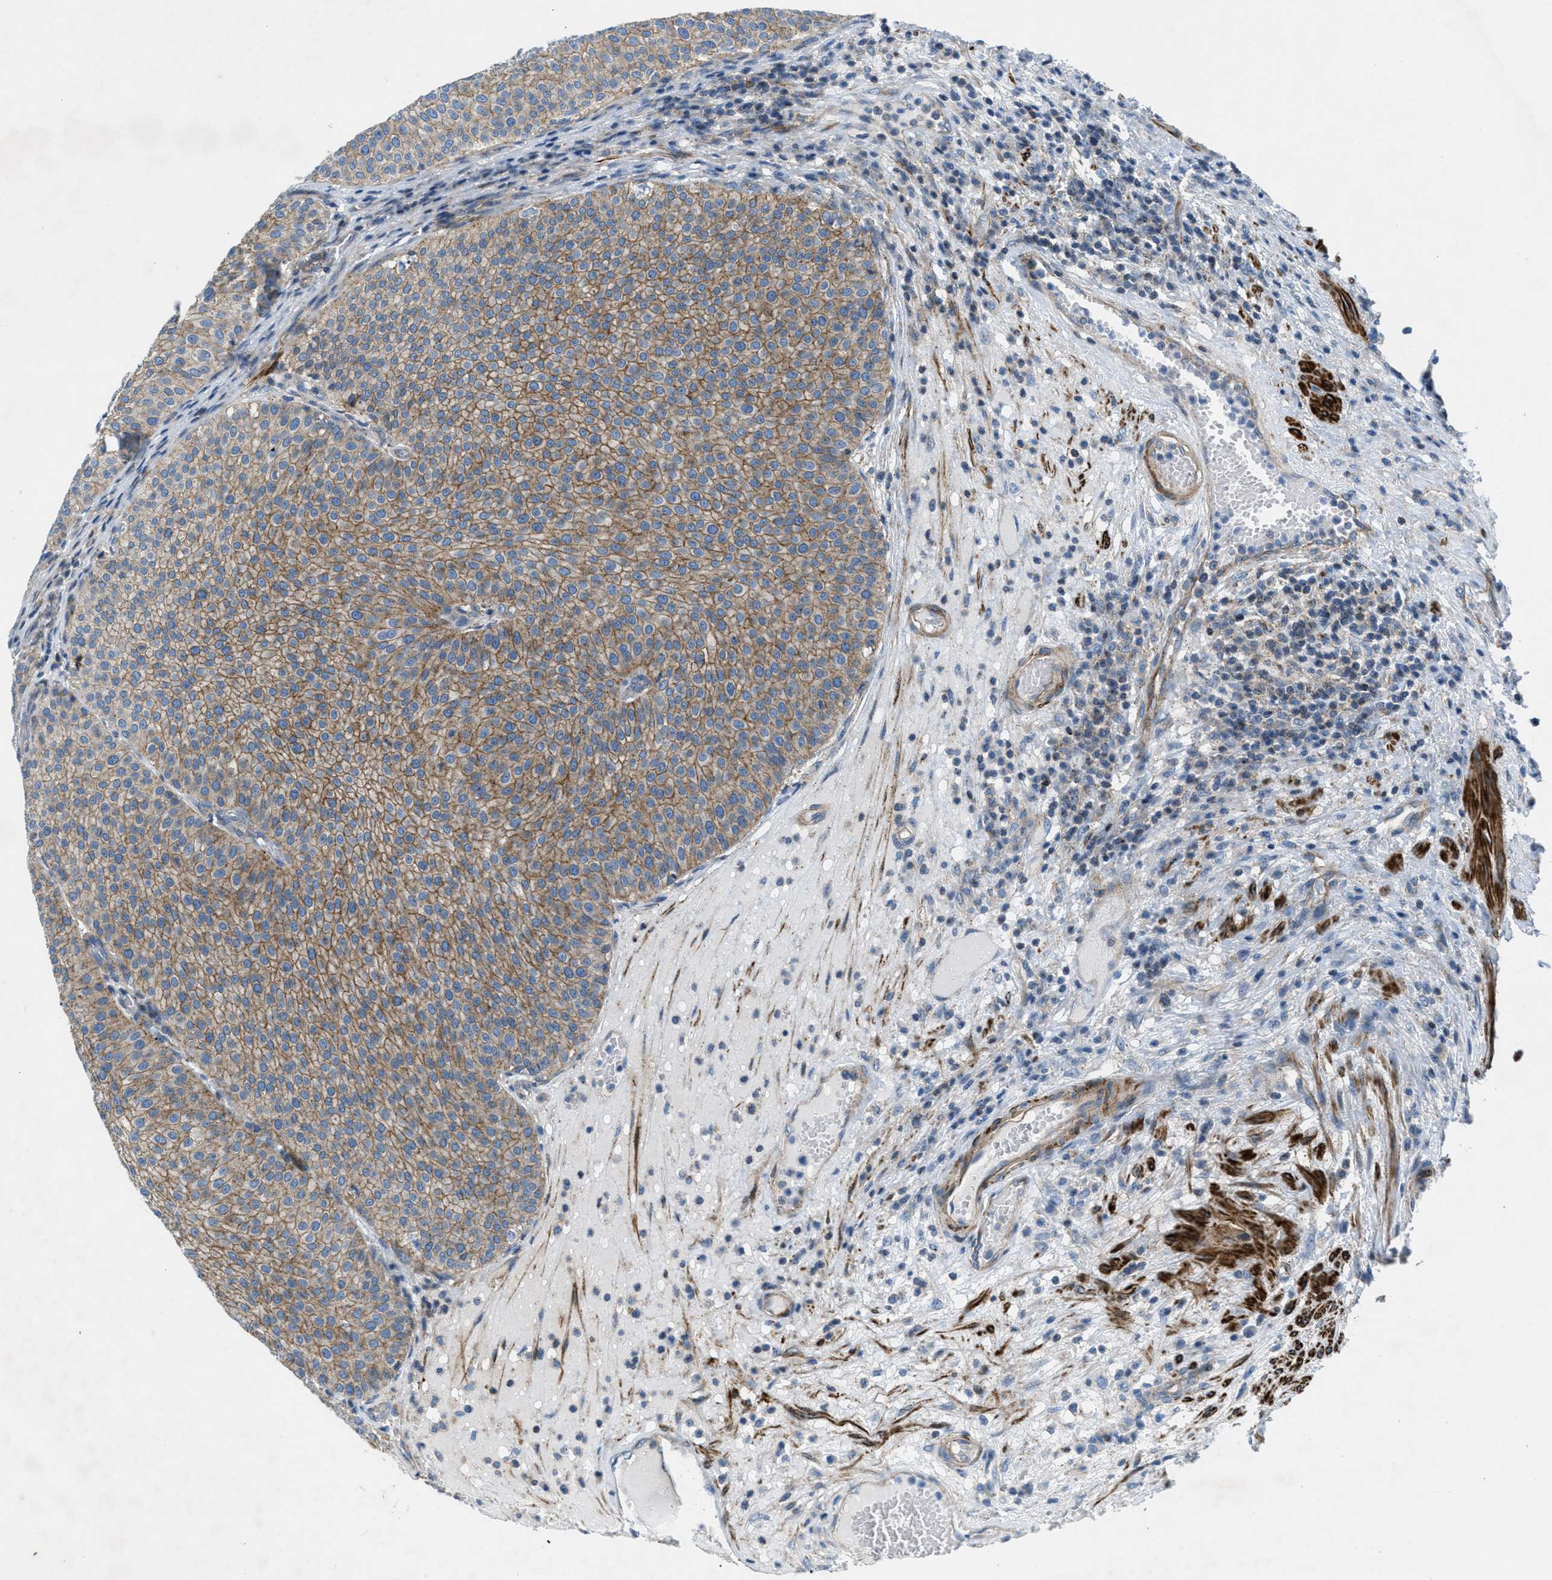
{"staining": {"intensity": "moderate", "quantity": ">75%", "location": "cytoplasmic/membranous"}, "tissue": "urothelial cancer", "cell_type": "Tumor cells", "image_type": "cancer", "snomed": [{"axis": "morphology", "description": "Urothelial carcinoma, Low grade"}, {"axis": "topography", "description": "Smooth muscle"}, {"axis": "topography", "description": "Urinary bladder"}], "caption": "Low-grade urothelial carcinoma stained for a protein reveals moderate cytoplasmic/membranous positivity in tumor cells.", "gene": "MFSD13A", "patient": {"sex": "male", "age": 60}}